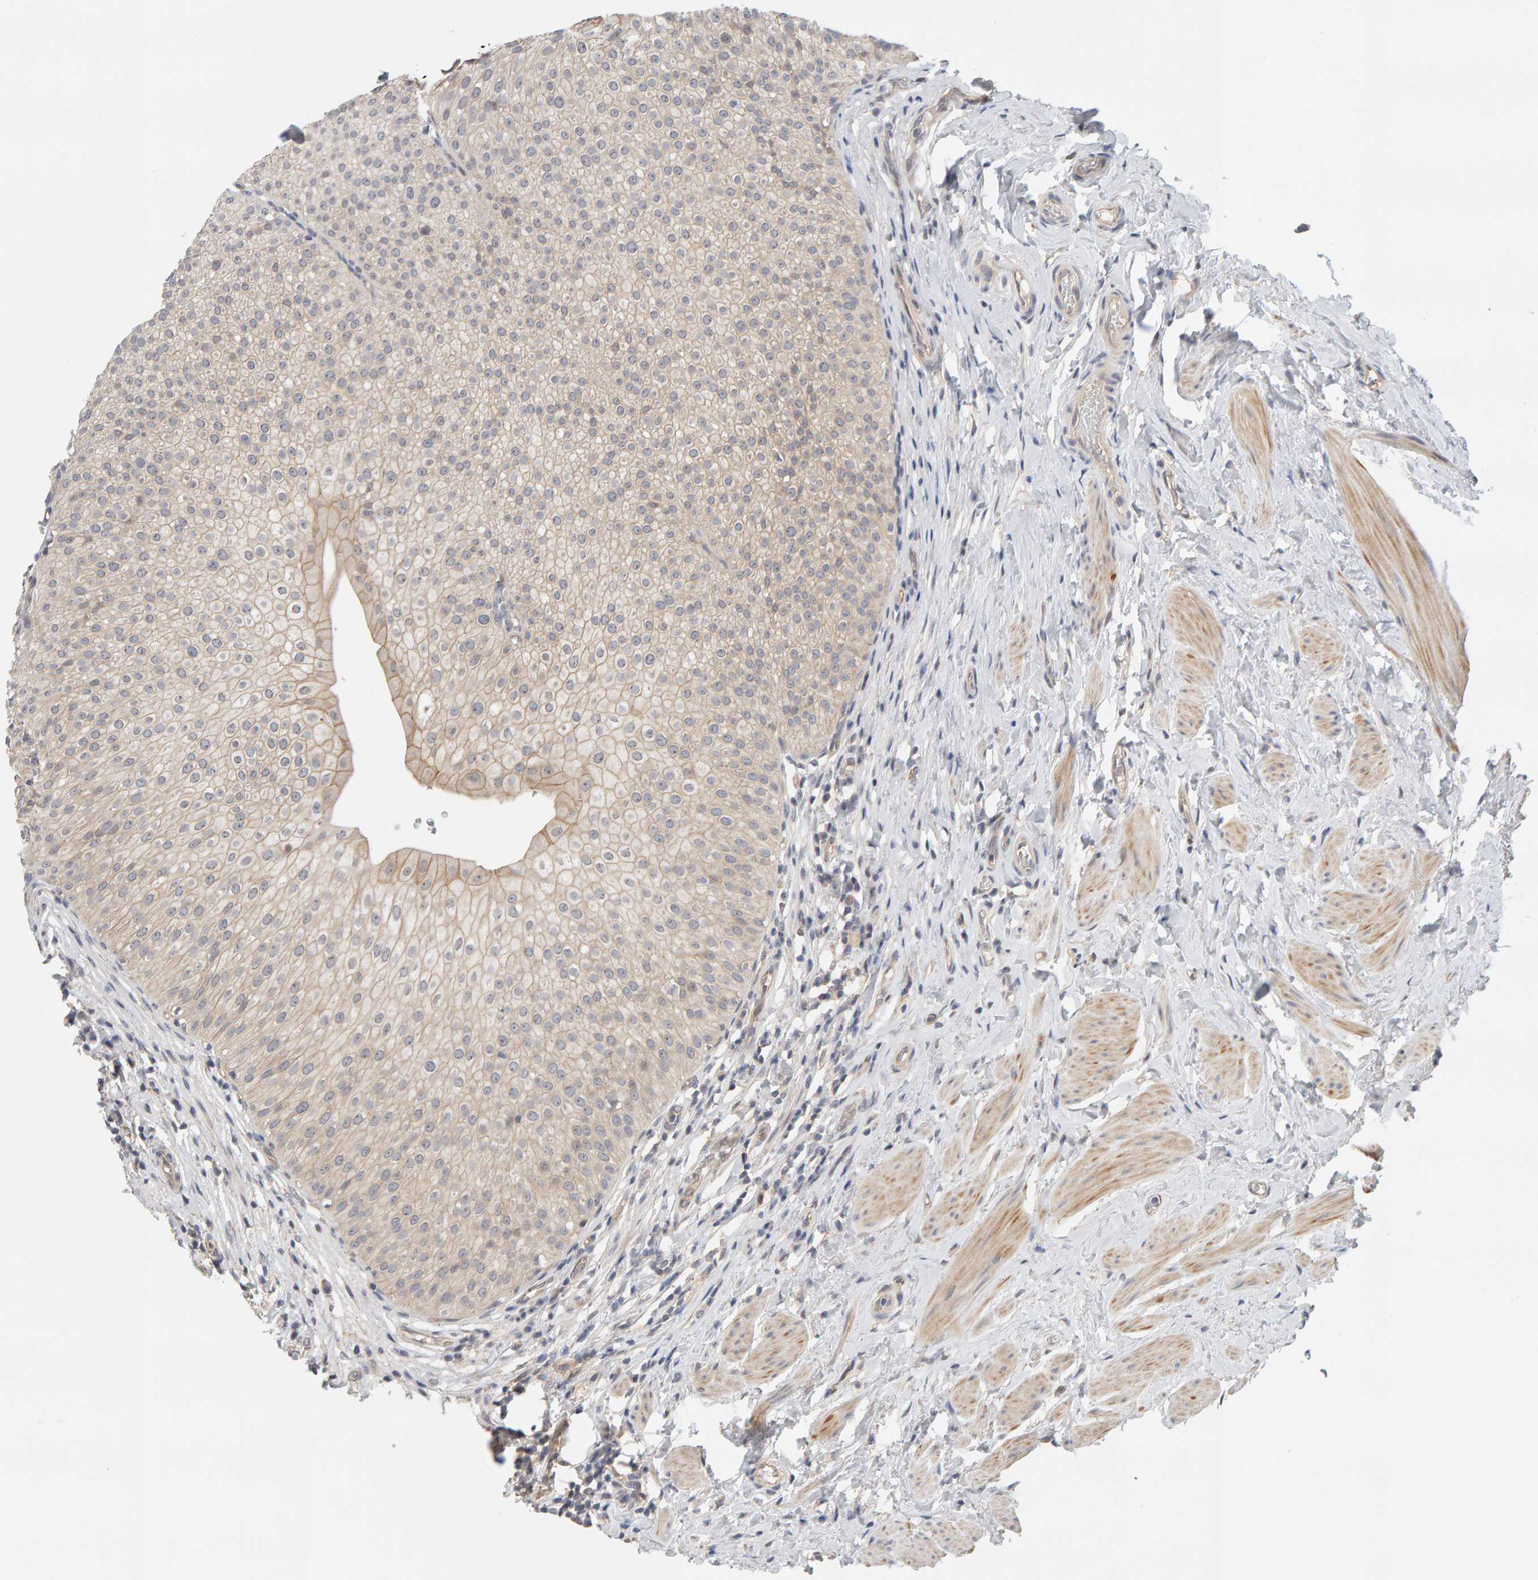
{"staining": {"intensity": "weak", "quantity": ">75%", "location": "cytoplasmic/membranous"}, "tissue": "urothelial cancer", "cell_type": "Tumor cells", "image_type": "cancer", "snomed": [{"axis": "morphology", "description": "Normal tissue, NOS"}, {"axis": "morphology", "description": "Urothelial carcinoma, Low grade"}, {"axis": "topography", "description": "Smooth muscle"}, {"axis": "topography", "description": "Urinary bladder"}], "caption": "High-magnification brightfield microscopy of urothelial carcinoma (low-grade) stained with DAB (3,3'-diaminobenzidine) (brown) and counterstained with hematoxylin (blue). tumor cells exhibit weak cytoplasmic/membranous expression is identified in about>75% of cells. (Brightfield microscopy of DAB IHC at high magnification).", "gene": "PPP1R16A", "patient": {"sex": "male", "age": 60}}